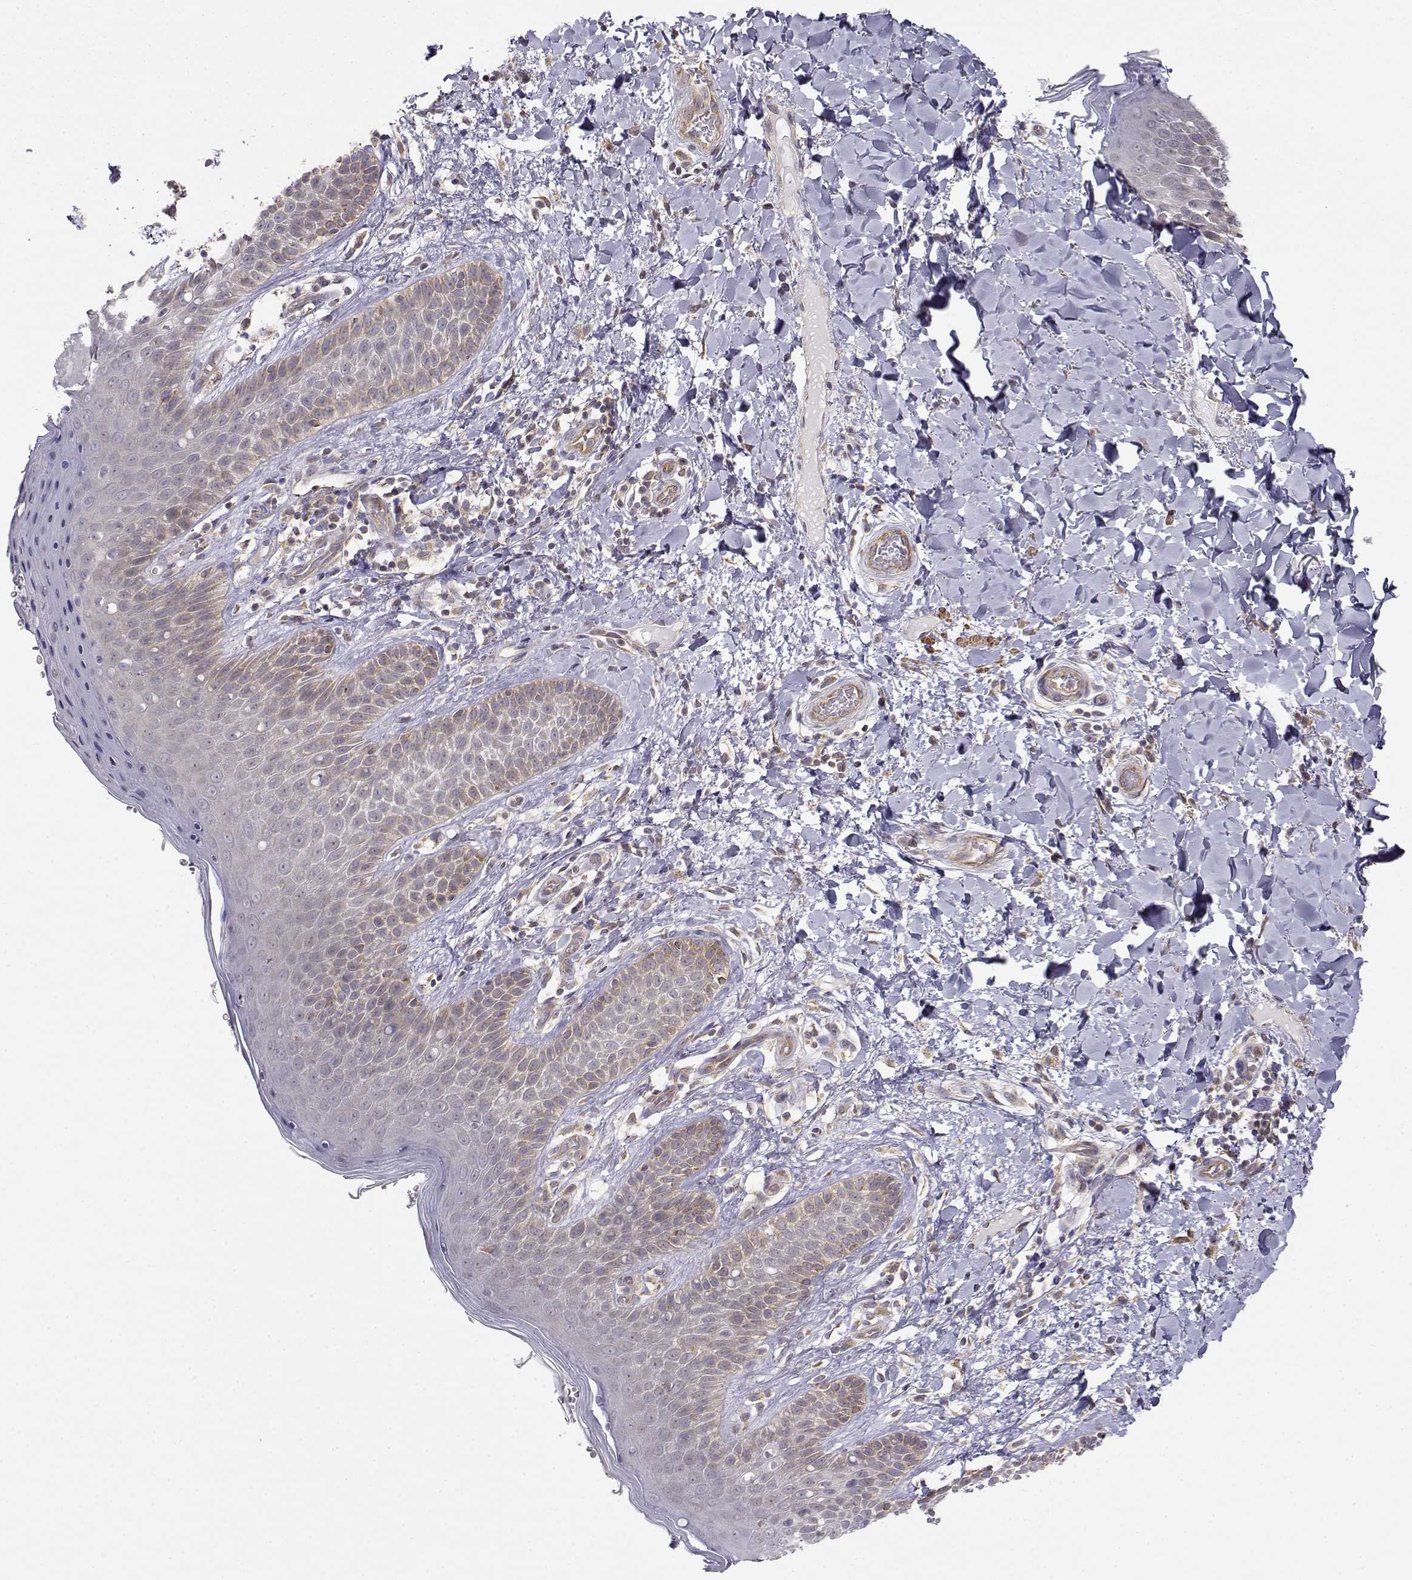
{"staining": {"intensity": "weak", "quantity": "<25%", "location": "cytoplasmic/membranous"}, "tissue": "skin", "cell_type": "Epidermal cells", "image_type": "normal", "snomed": [{"axis": "morphology", "description": "Normal tissue, NOS"}, {"axis": "topography", "description": "Anal"}], "caption": "Immunohistochemical staining of benign skin demonstrates no significant positivity in epidermal cells. (Stains: DAB (3,3'-diaminobenzidine) immunohistochemistry (IHC) with hematoxylin counter stain, Microscopy: brightfield microscopy at high magnification).", "gene": "PAIP1", "patient": {"sex": "male", "age": 36}}